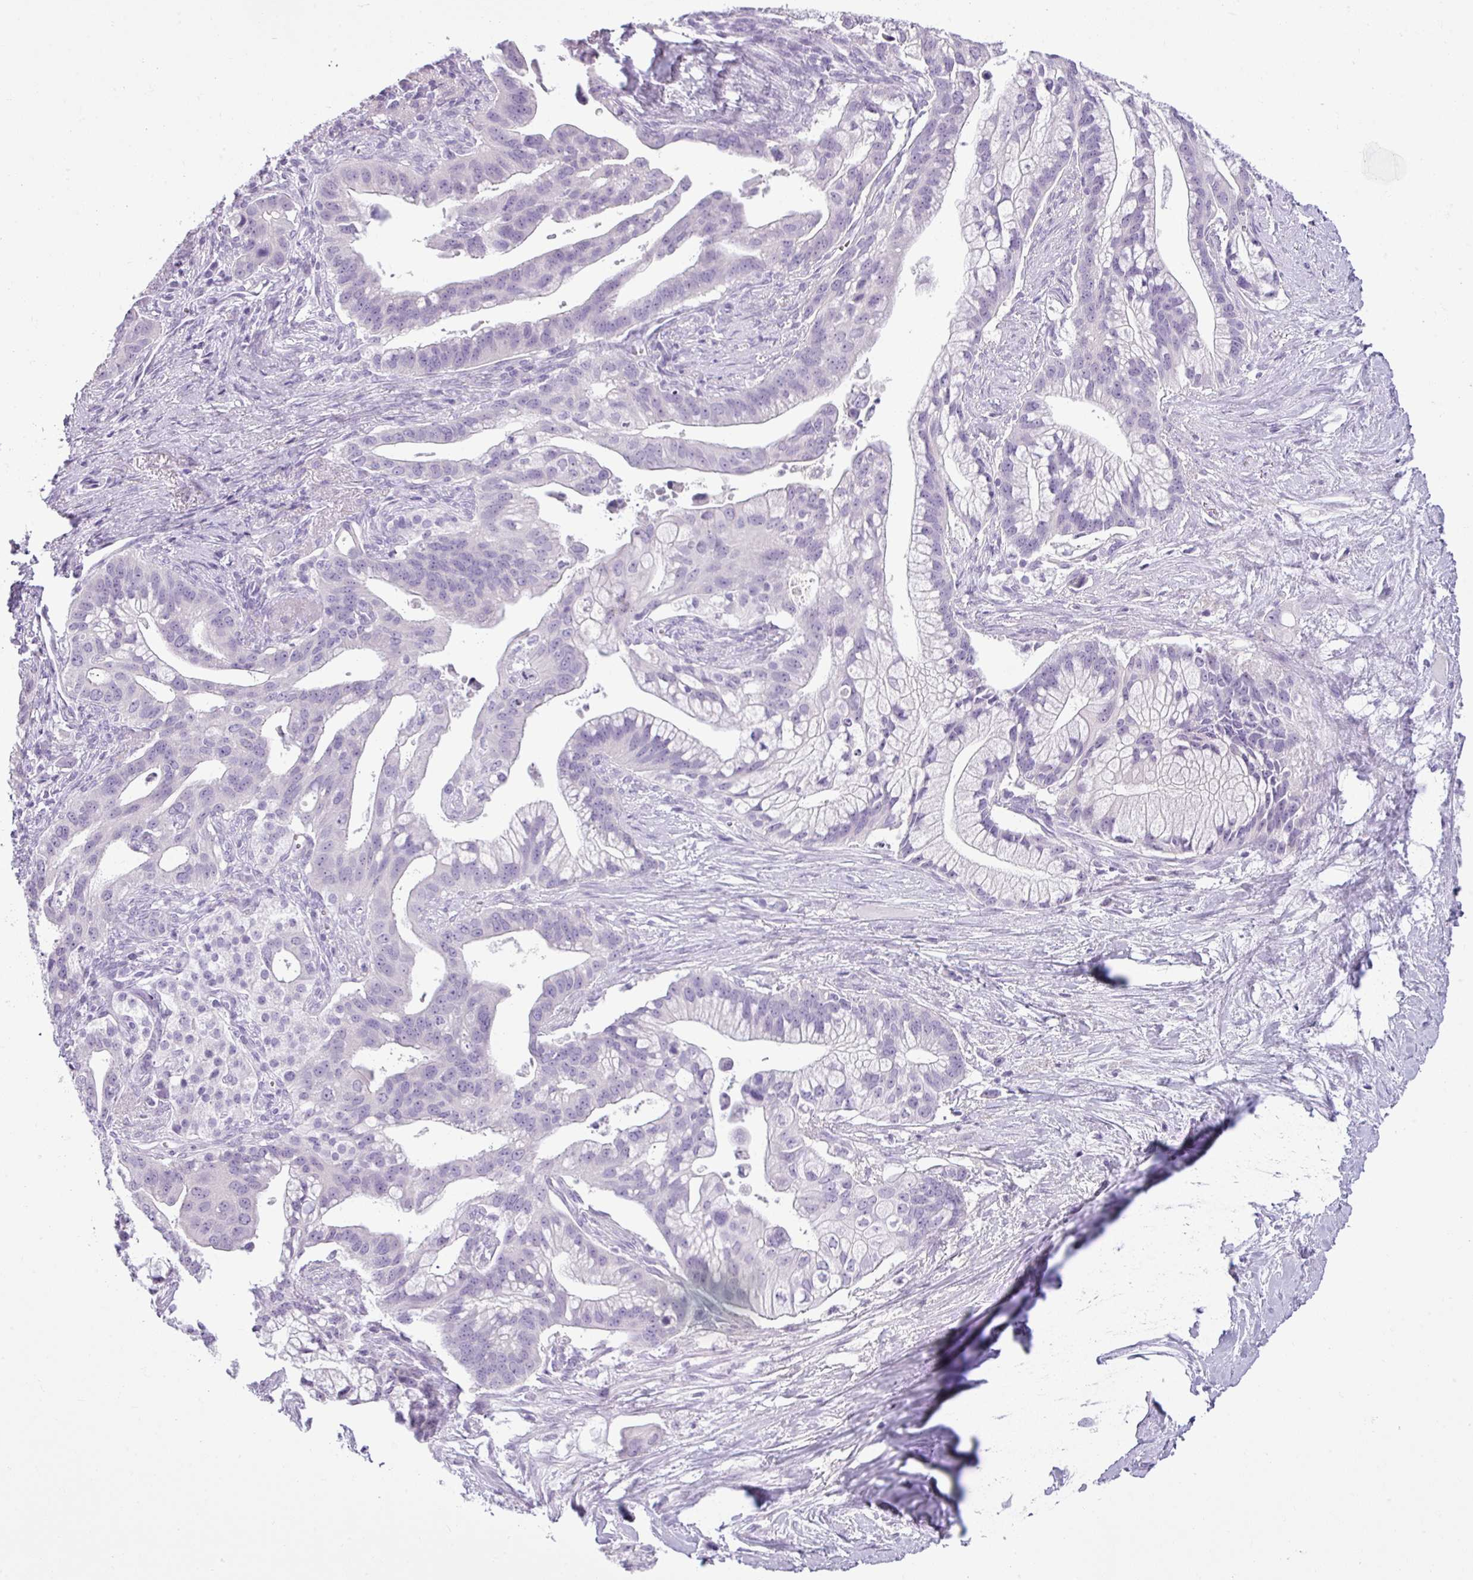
{"staining": {"intensity": "negative", "quantity": "none", "location": "none"}, "tissue": "pancreatic cancer", "cell_type": "Tumor cells", "image_type": "cancer", "snomed": [{"axis": "morphology", "description": "Adenocarcinoma, NOS"}, {"axis": "topography", "description": "Pancreas"}], "caption": "This histopathology image is of adenocarcinoma (pancreatic) stained with immunohistochemistry to label a protein in brown with the nuclei are counter-stained blue. There is no staining in tumor cells.", "gene": "CDH16", "patient": {"sex": "male", "age": 68}}